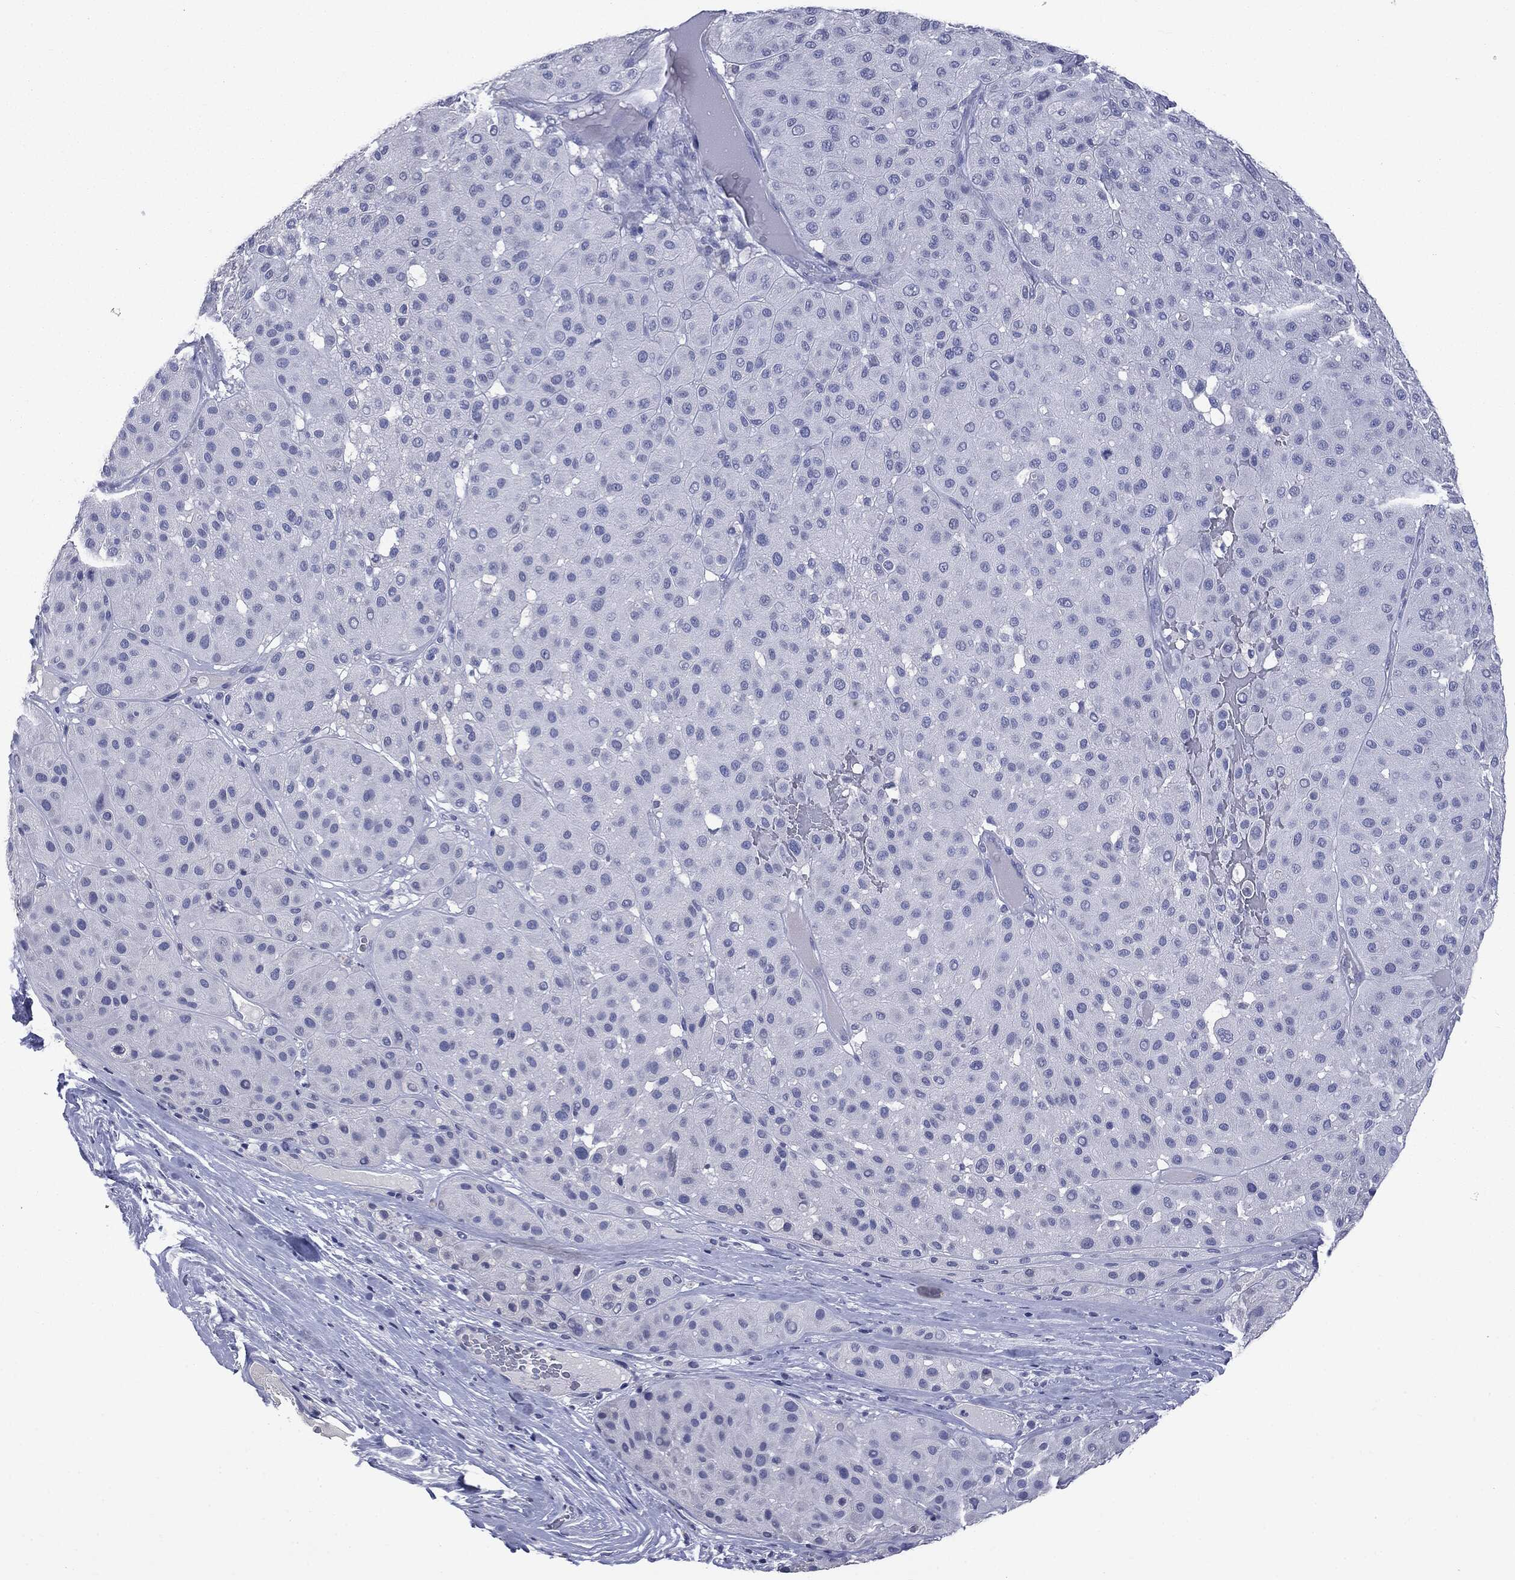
{"staining": {"intensity": "negative", "quantity": "none", "location": "none"}, "tissue": "melanoma", "cell_type": "Tumor cells", "image_type": "cancer", "snomed": [{"axis": "morphology", "description": "Malignant melanoma, Metastatic site"}, {"axis": "topography", "description": "Smooth muscle"}], "caption": "IHC of human melanoma demonstrates no positivity in tumor cells.", "gene": "TSHB", "patient": {"sex": "male", "age": 41}}